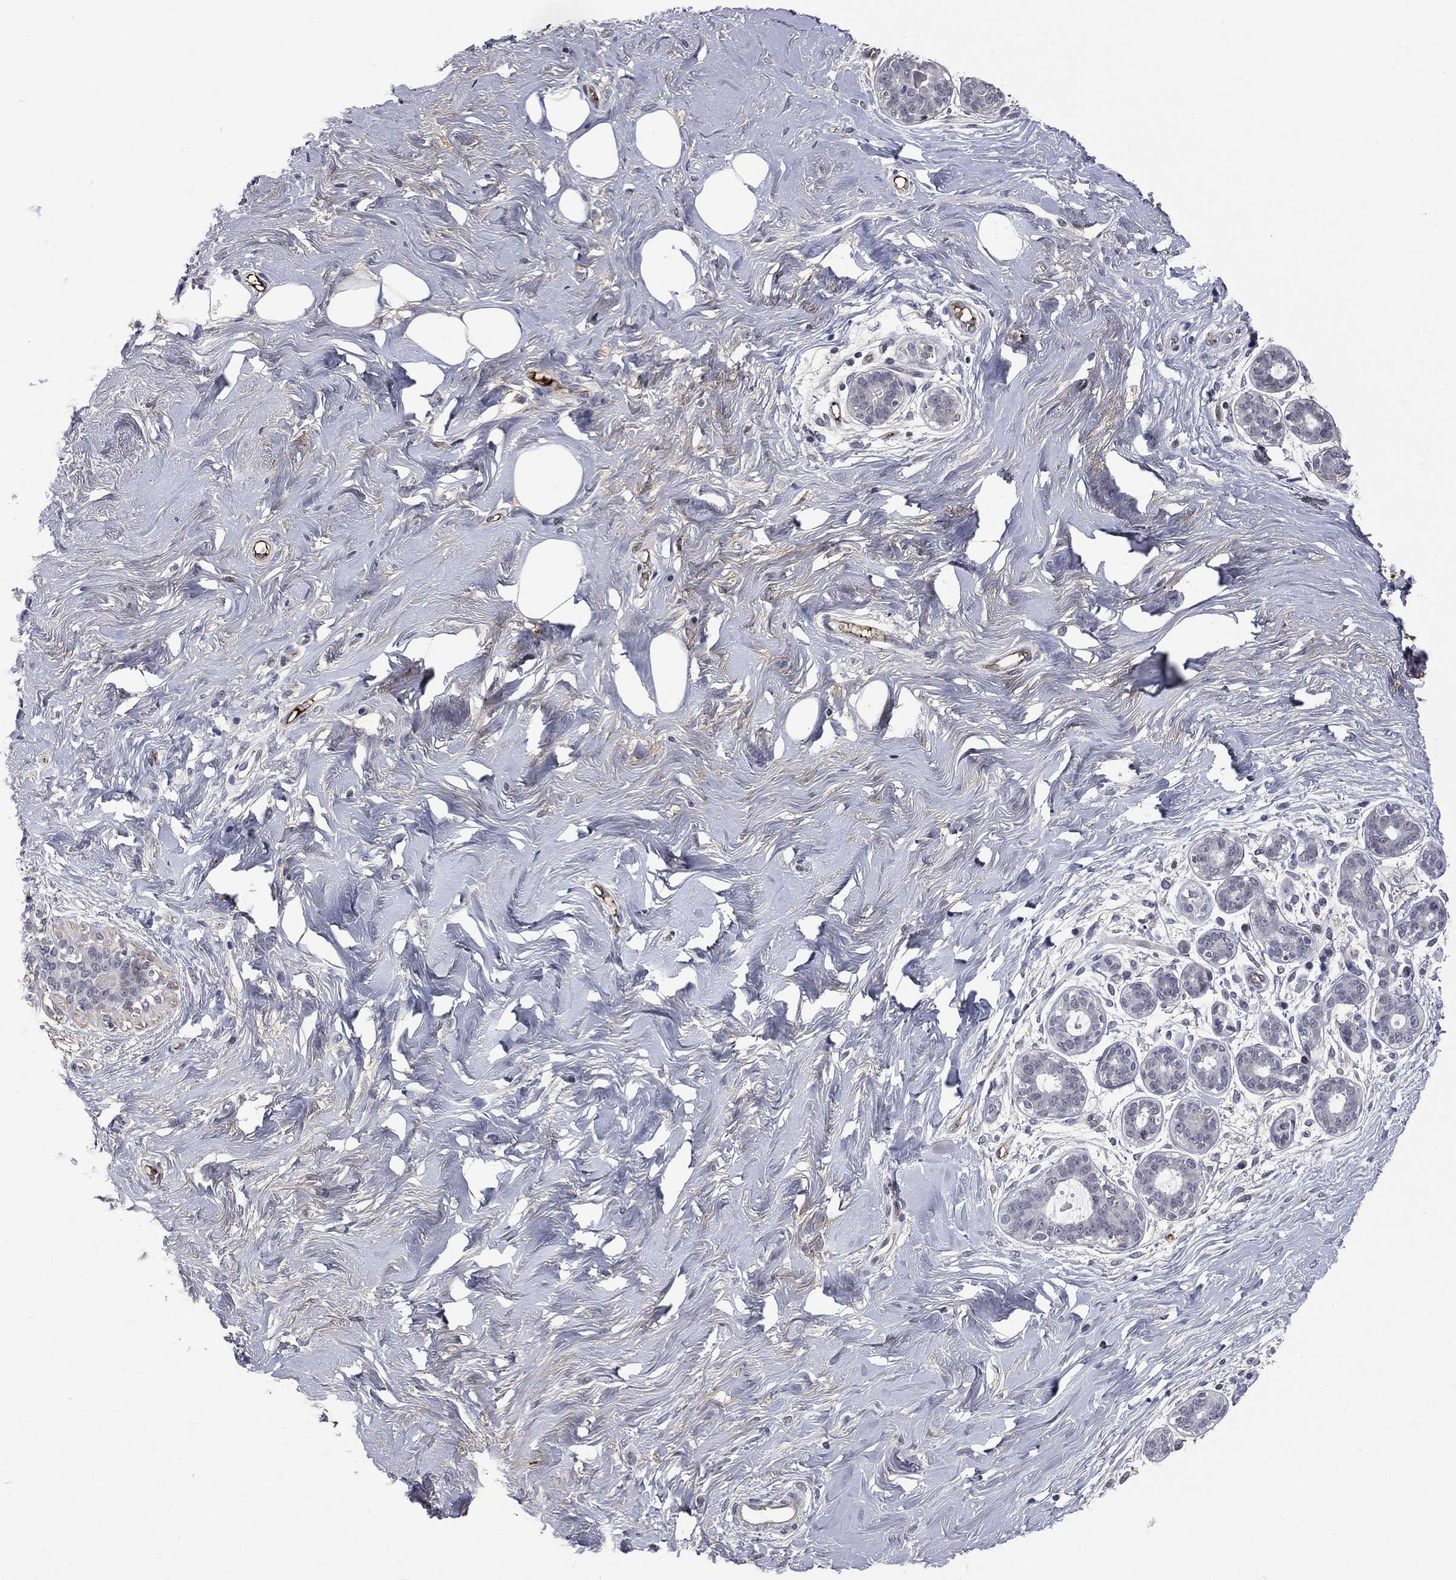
{"staining": {"intensity": "negative", "quantity": "none", "location": "none"}, "tissue": "breast", "cell_type": "Adipocytes", "image_type": "normal", "snomed": [{"axis": "morphology", "description": "Normal tissue, NOS"}, {"axis": "topography", "description": "Breast"}], "caption": "High magnification brightfield microscopy of benign breast stained with DAB (brown) and counterstained with hematoxylin (blue): adipocytes show no significant expression.", "gene": "FGG", "patient": {"sex": "female", "age": 43}}